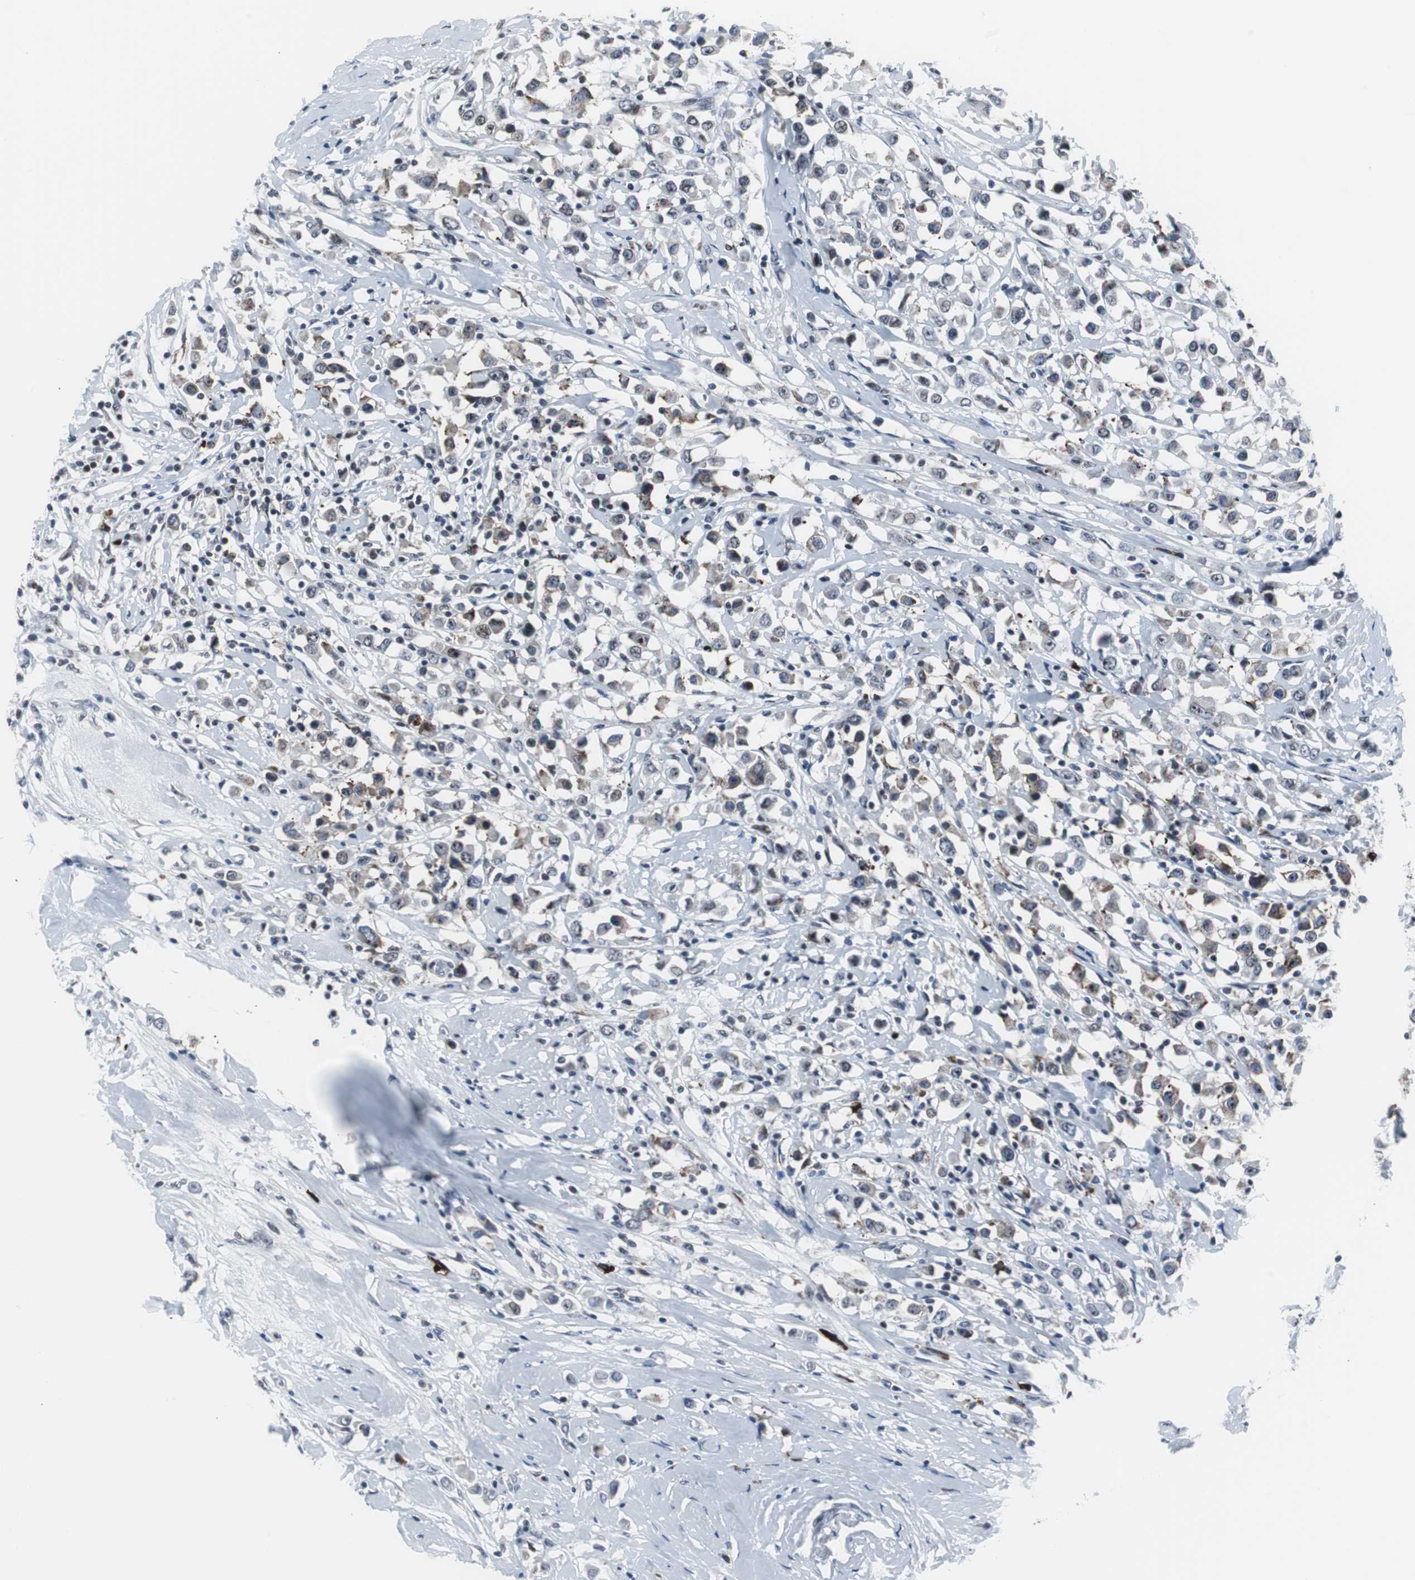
{"staining": {"intensity": "weak", "quantity": "<25%", "location": "nuclear"}, "tissue": "breast cancer", "cell_type": "Tumor cells", "image_type": "cancer", "snomed": [{"axis": "morphology", "description": "Duct carcinoma"}, {"axis": "topography", "description": "Breast"}], "caption": "Photomicrograph shows no significant protein expression in tumor cells of breast intraductal carcinoma.", "gene": "DOK1", "patient": {"sex": "female", "age": 61}}